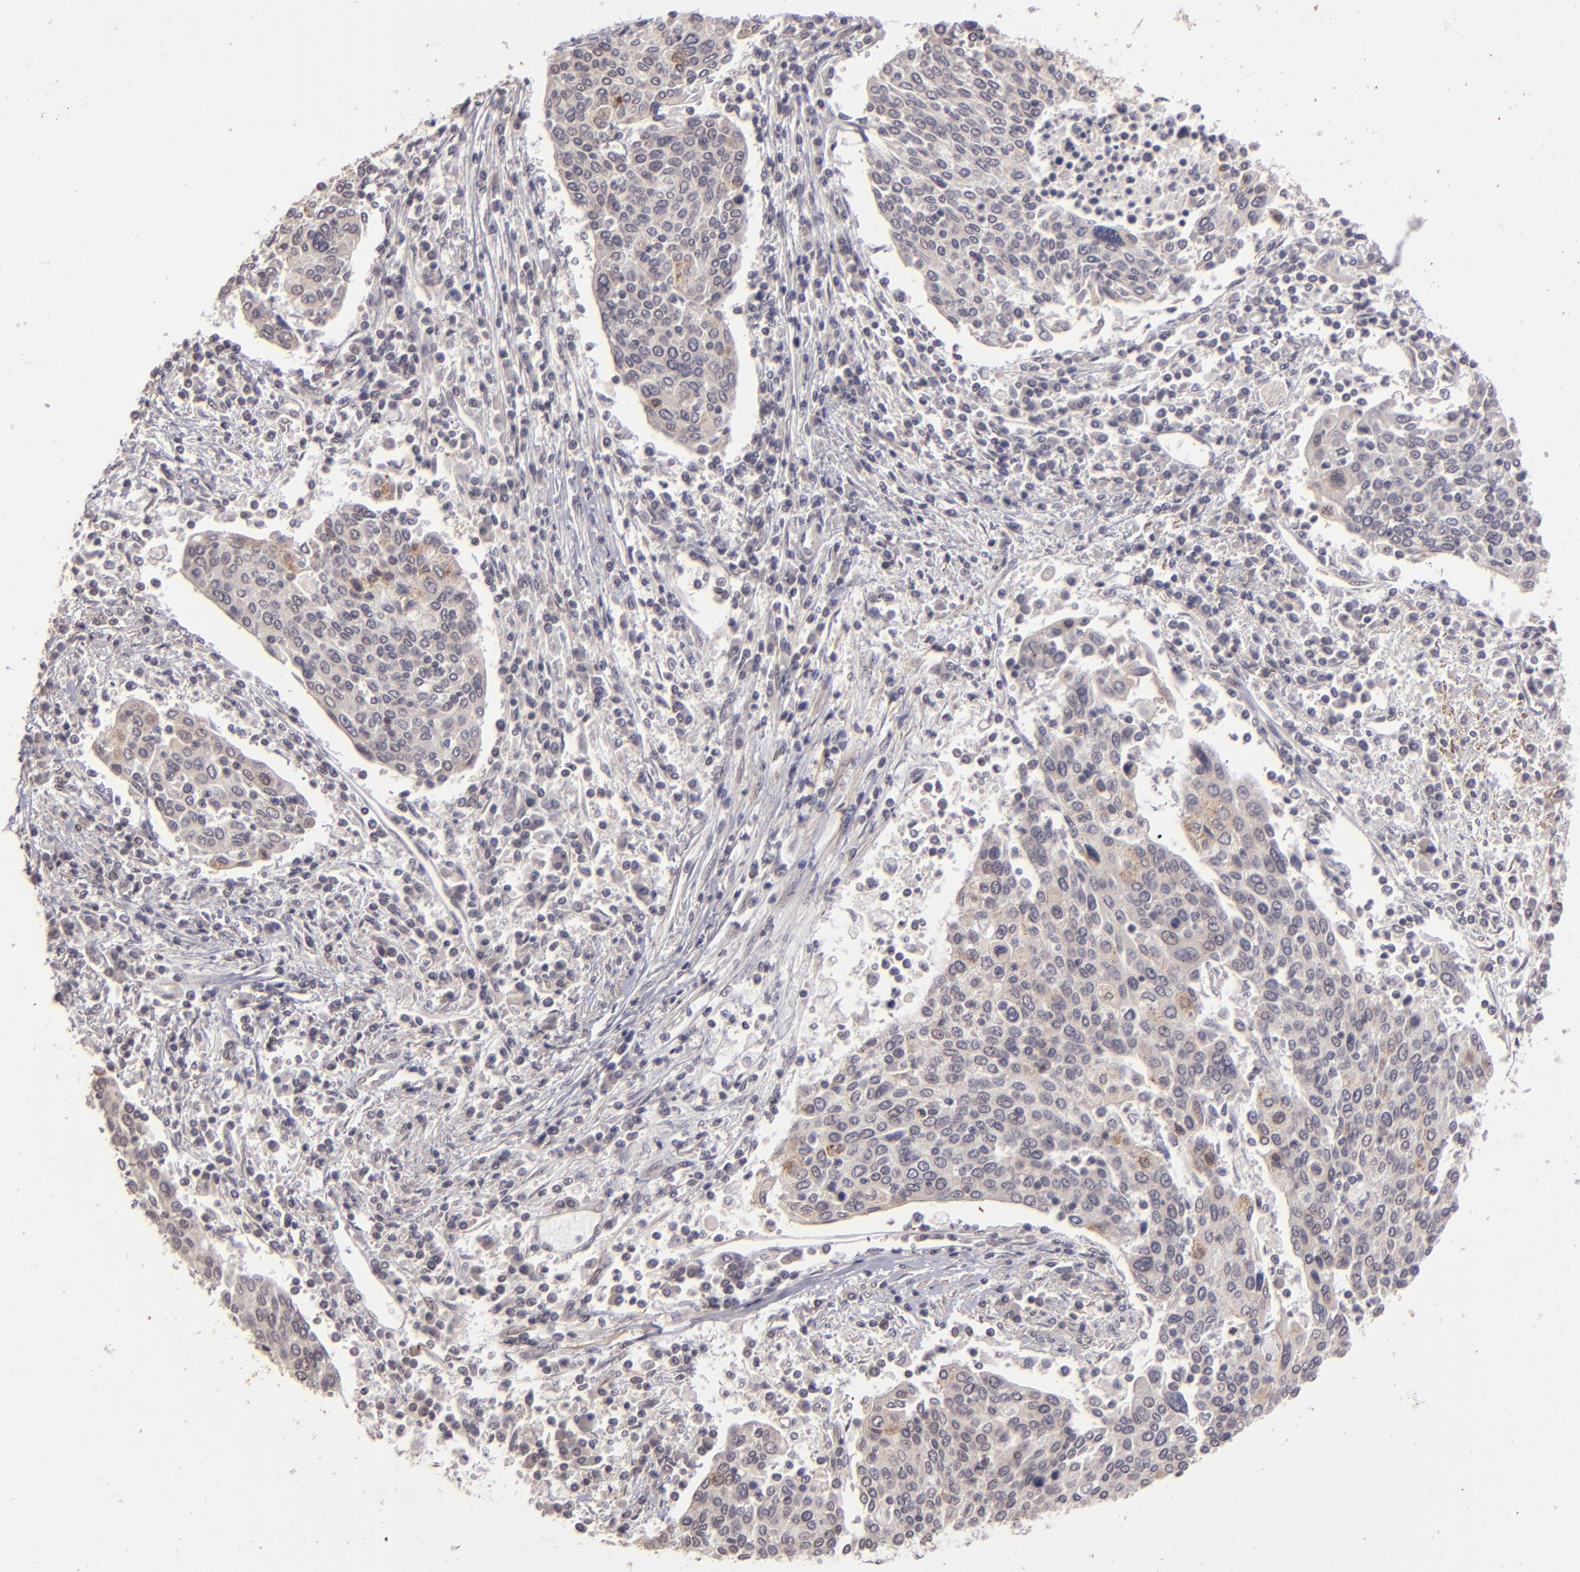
{"staining": {"intensity": "negative", "quantity": "none", "location": "none"}, "tissue": "cervical cancer", "cell_type": "Tumor cells", "image_type": "cancer", "snomed": [{"axis": "morphology", "description": "Squamous cell carcinoma, NOS"}, {"axis": "topography", "description": "Cervix"}], "caption": "DAB immunohistochemical staining of cervical squamous cell carcinoma reveals no significant expression in tumor cells.", "gene": "DFFA", "patient": {"sex": "female", "age": 40}}